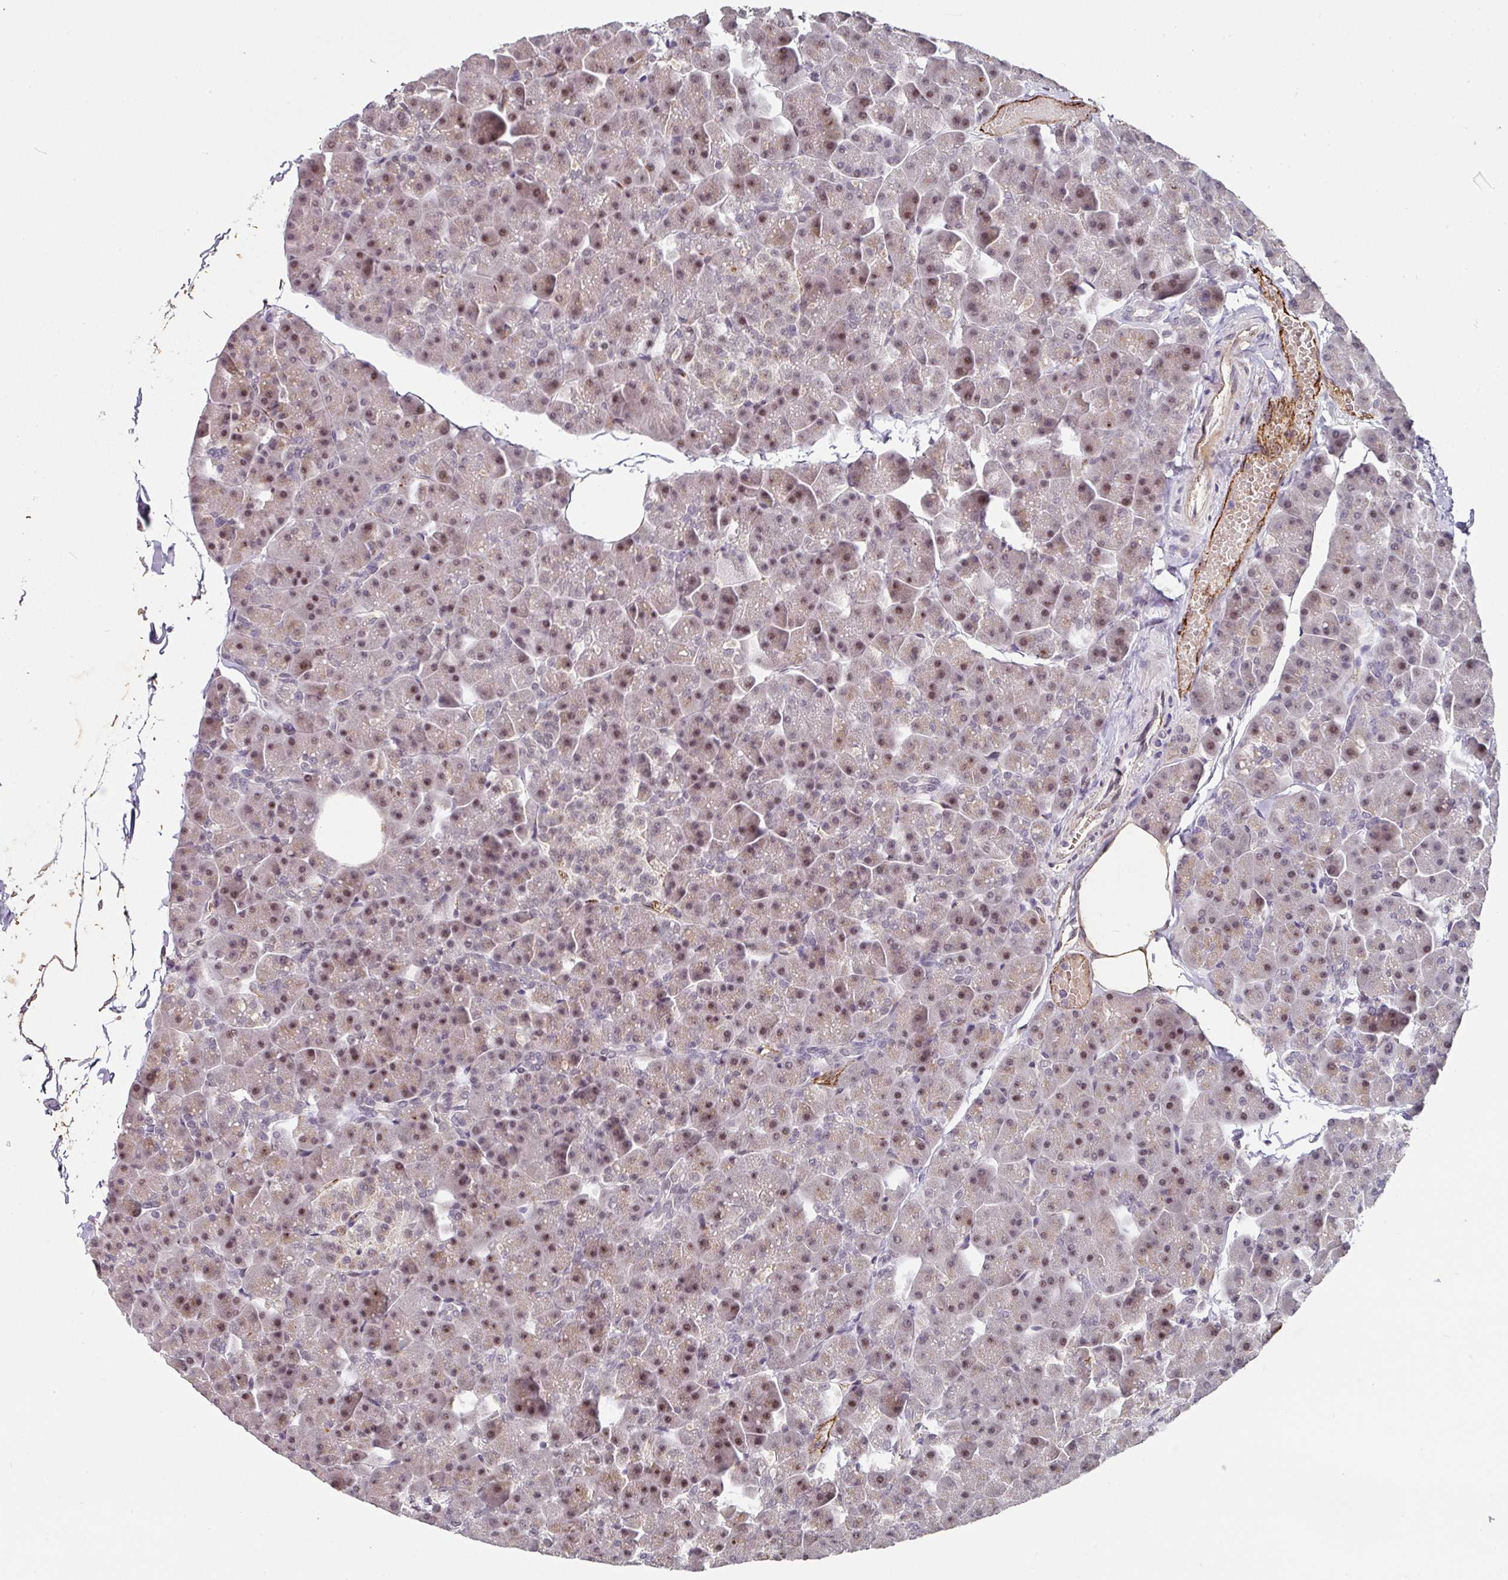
{"staining": {"intensity": "moderate", "quantity": ">75%", "location": "nuclear"}, "tissue": "pancreas", "cell_type": "Exocrine glandular cells", "image_type": "normal", "snomed": [{"axis": "morphology", "description": "Normal tissue, NOS"}, {"axis": "topography", "description": "Pancreas"}], "caption": "Immunohistochemical staining of normal human pancreas reveals moderate nuclear protein staining in about >75% of exocrine glandular cells.", "gene": "SIDT2", "patient": {"sex": "male", "age": 35}}